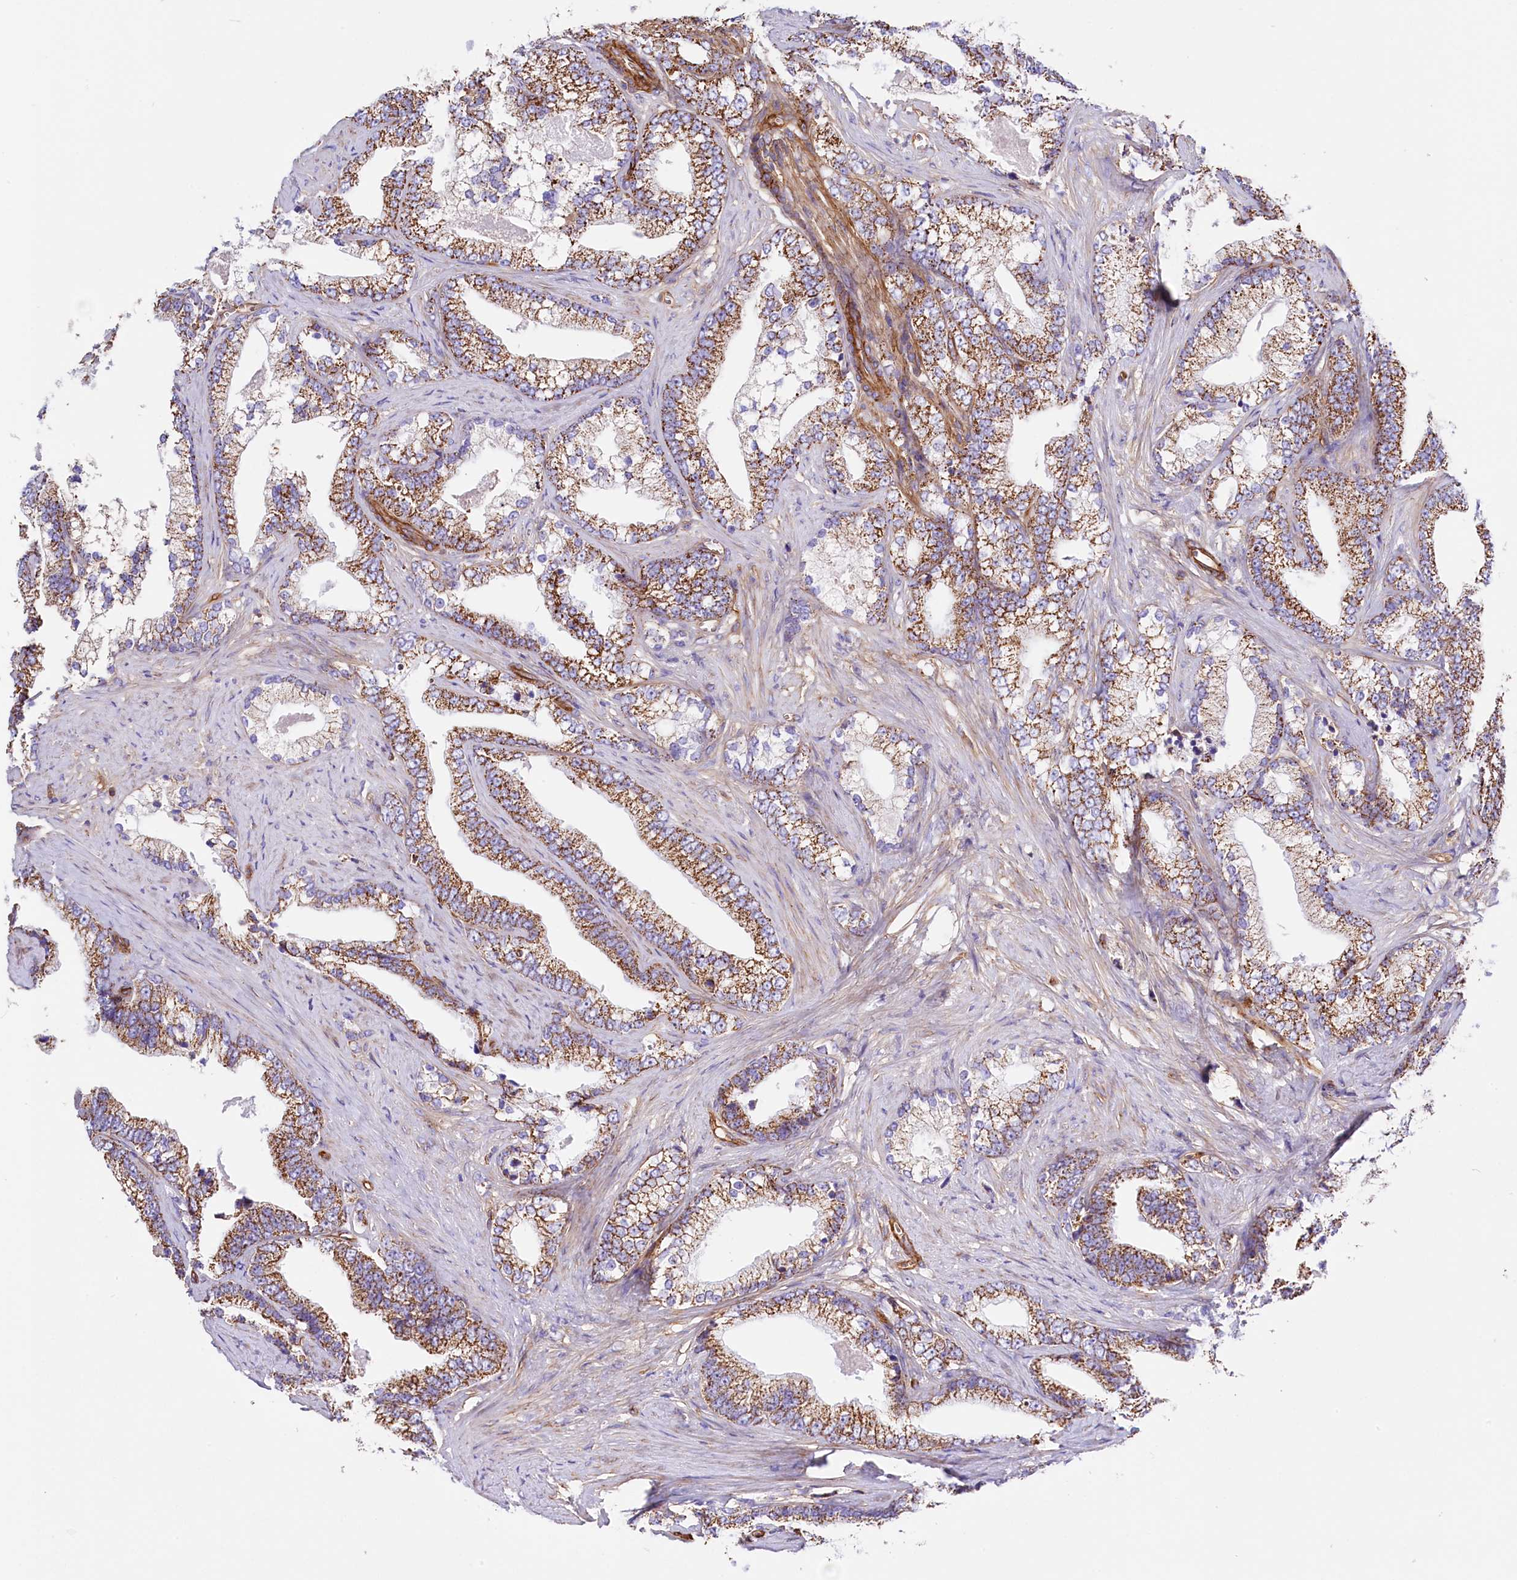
{"staining": {"intensity": "moderate", "quantity": ">75%", "location": "cytoplasmic/membranous"}, "tissue": "prostate cancer", "cell_type": "Tumor cells", "image_type": "cancer", "snomed": [{"axis": "morphology", "description": "Adenocarcinoma, High grade"}, {"axis": "topography", "description": "Prostate and seminal vesicle, NOS"}], "caption": "Human prostate high-grade adenocarcinoma stained with a brown dye reveals moderate cytoplasmic/membranous positive expression in about >75% of tumor cells.", "gene": "ATP2B4", "patient": {"sex": "male", "age": 67}}